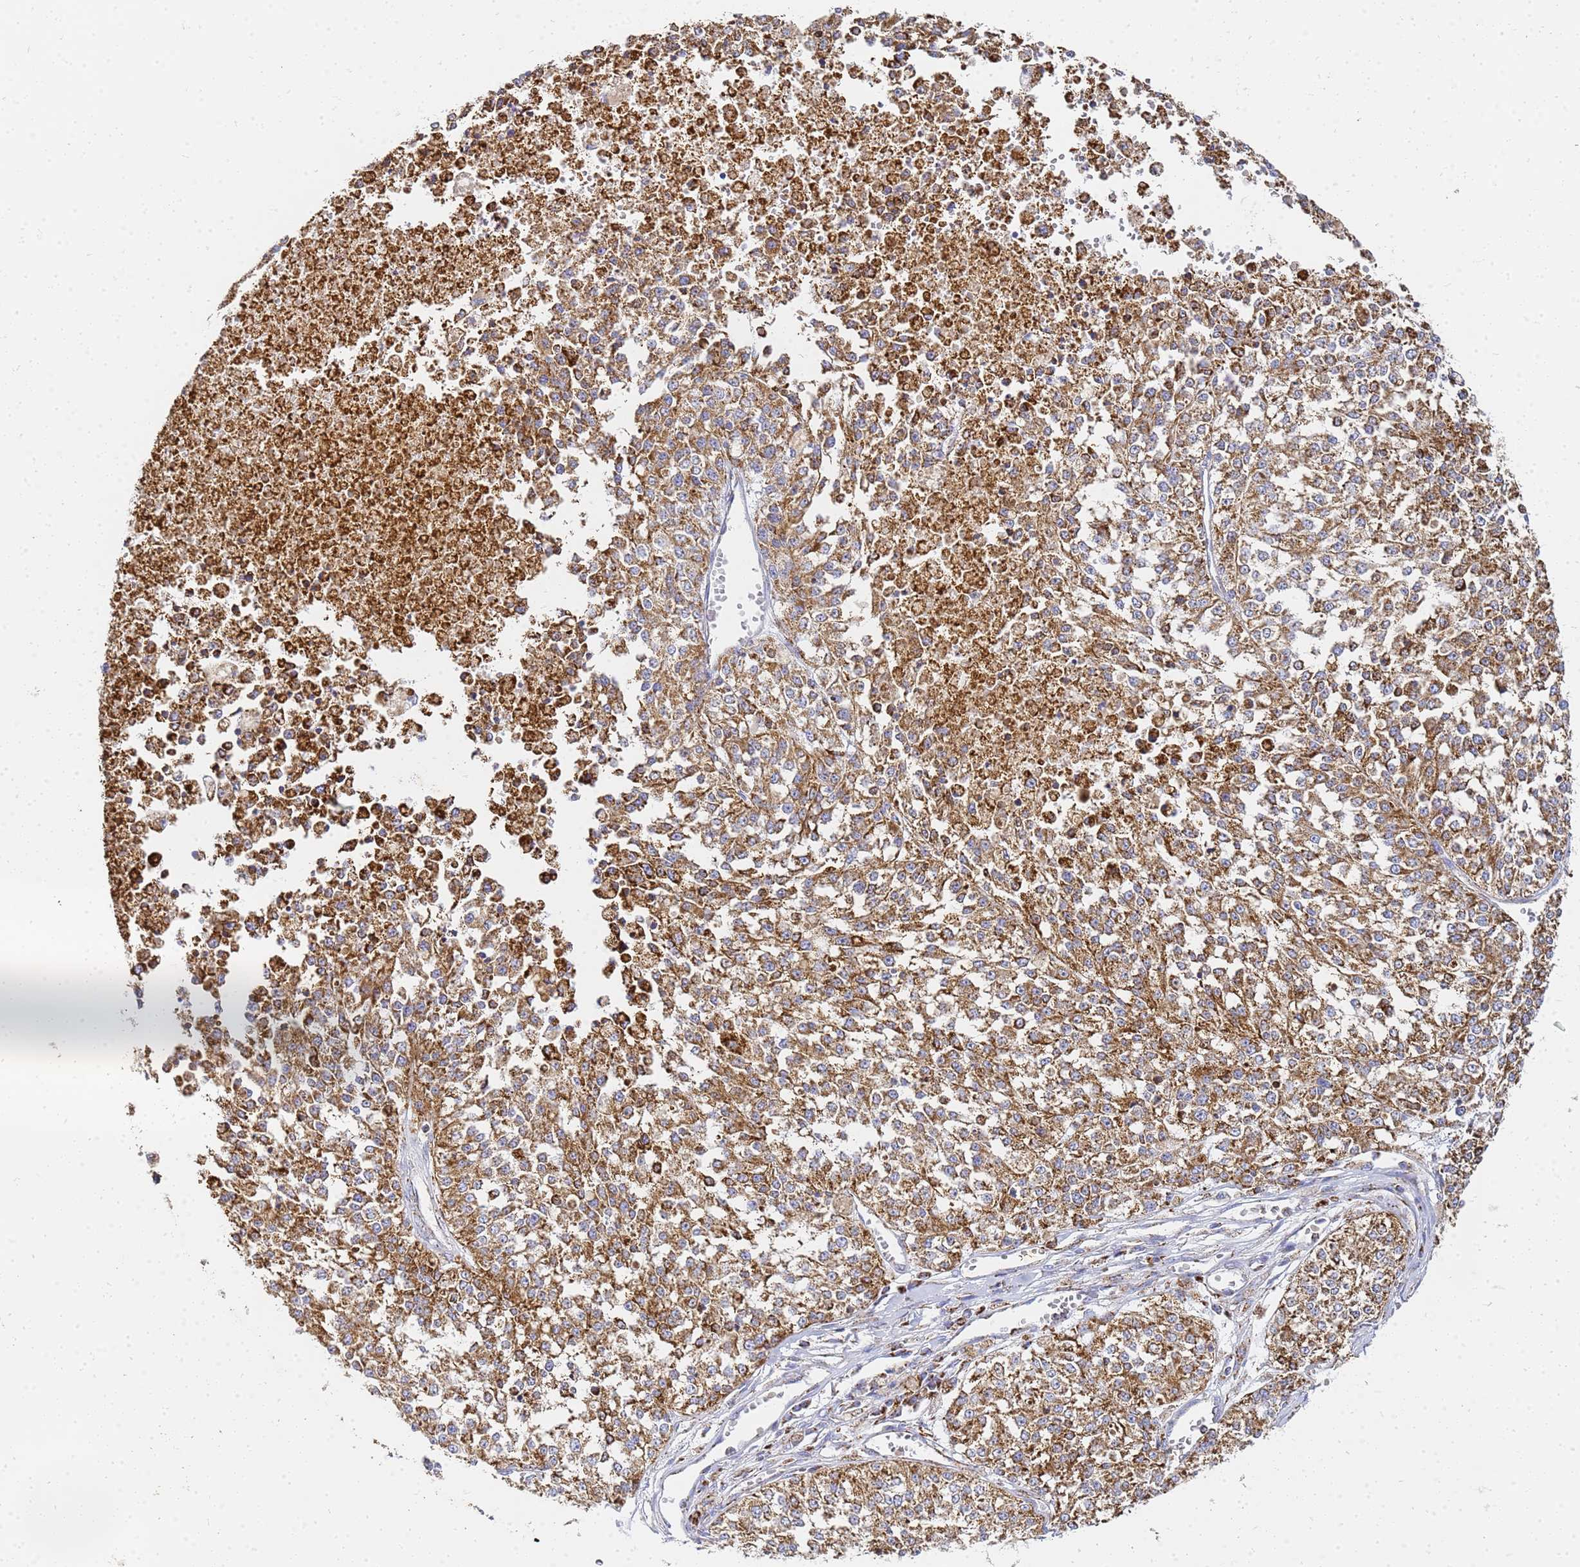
{"staining": {"intensity": "moderate", "quantity": ">75%", "location": "cytoplasmic/membranous"}, "tissue": "melanoma", "cell_type": "Tumor cells", "image_type": "cancer", "snomed": [{"axis": "morphology", "description": "Malignant melanoma, NOS"}, {"axis": "topography", "description": "Skin"}], "caption": "A high-resolution histopathology image shows immunohistochemistry staining of malignant melanoma, which exhibits moderate cytoplasmic/membranous expression in about >75% of tumor cells. (Stains: DAB (3,3'-diaminobenzidine) in brown, nuclei in blue, Microscopy: brightfield microscopy at high magnification).", "gene": "CNIH4", "patient": {"sex": "female", "age": 64}}